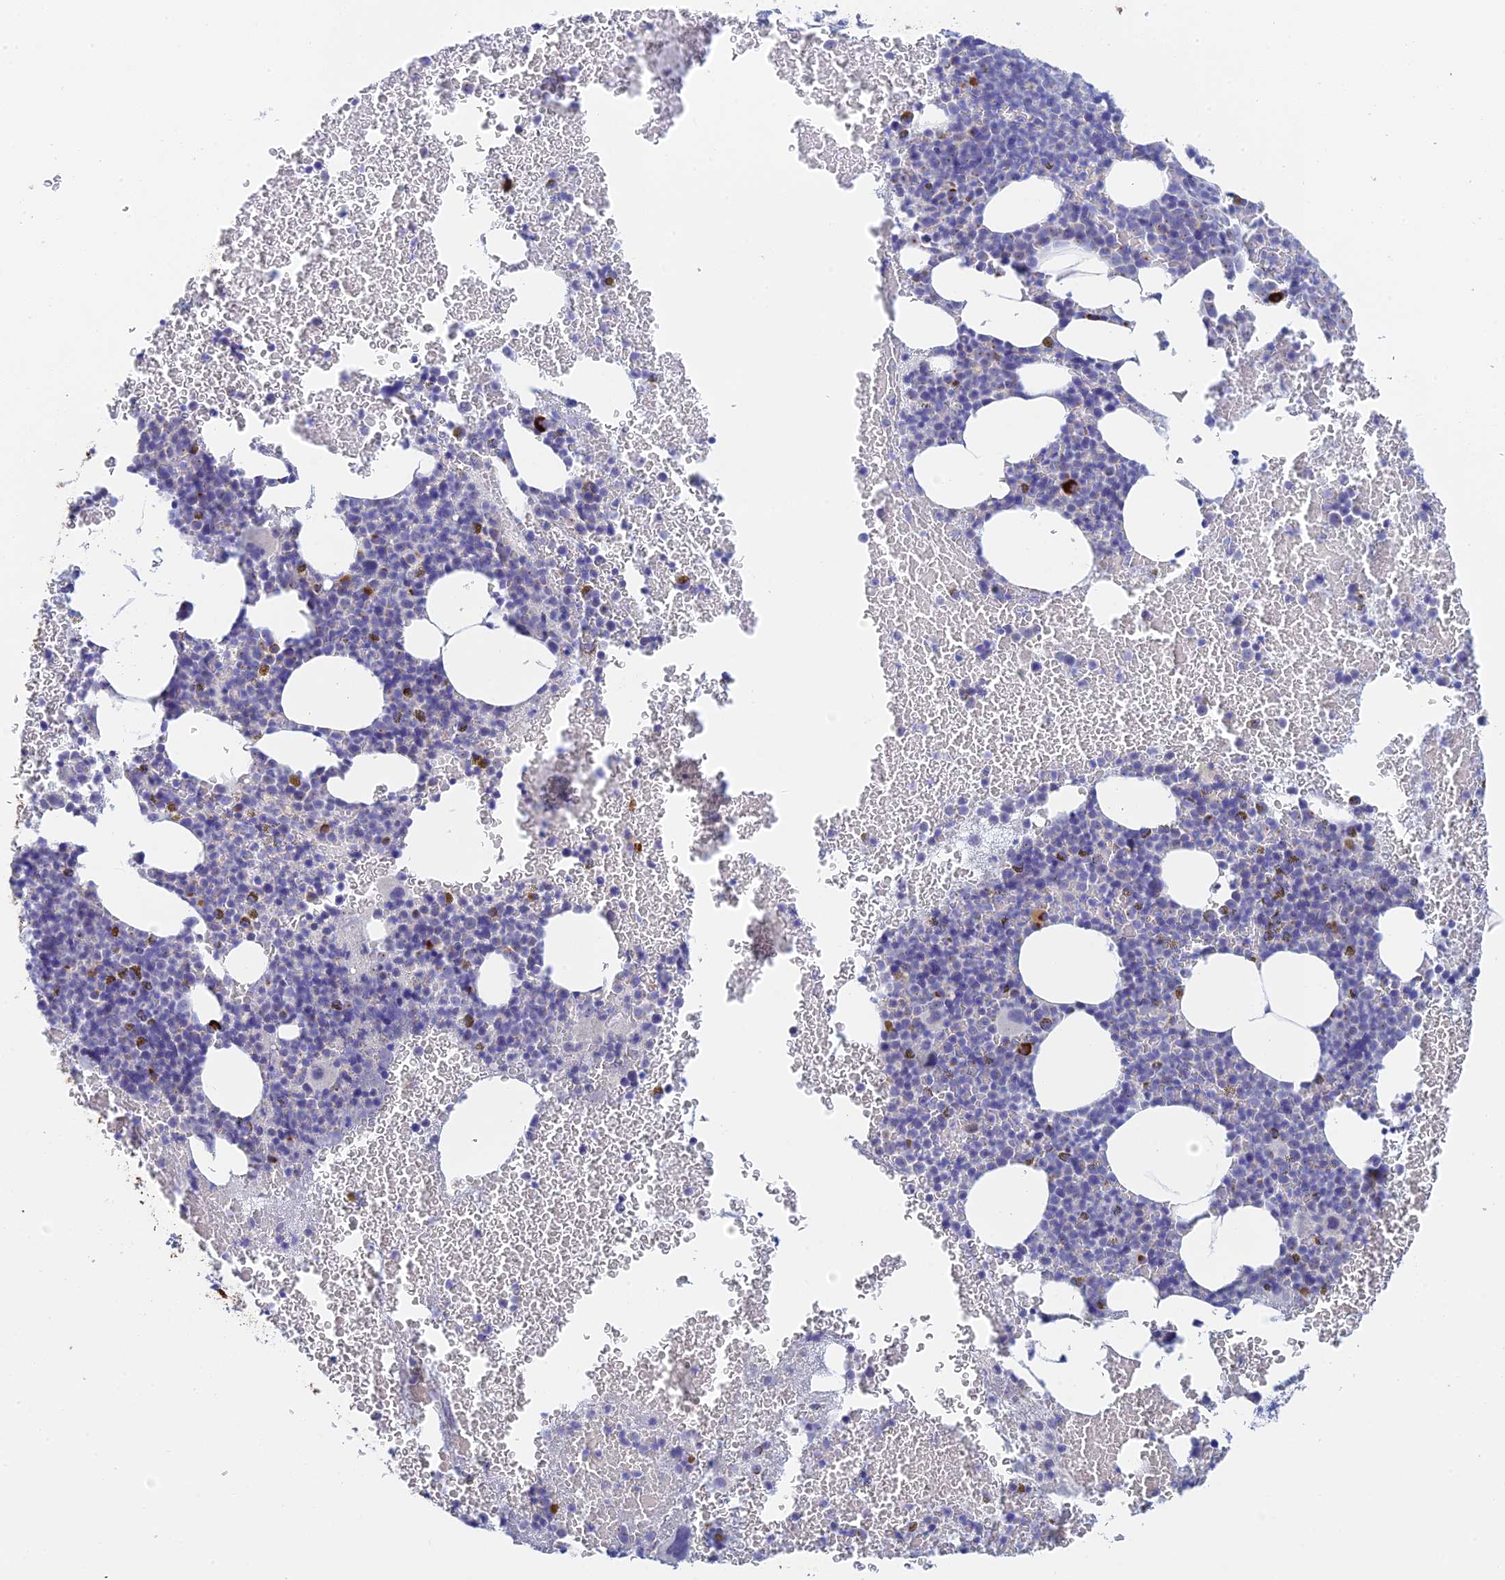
{"staining": {"intensity": "negative", "quantity": "none", "location": "none"}, "tissue": "bone marrow", "cell_type": "Hematopoietic cells", "image_type": "normal", "snomed": [{"axis": "morphology", "description": "Normal tissue, NOS"}, {"axis": "topography", "description": "Bone marrow"}], "caption": "The immunohistochemistry (IHC) micrograph has no significant expression in hematopoietic cells of bone marrow.", "gene": "CEP152", "patient": {"sex": "female", "age": 48}}